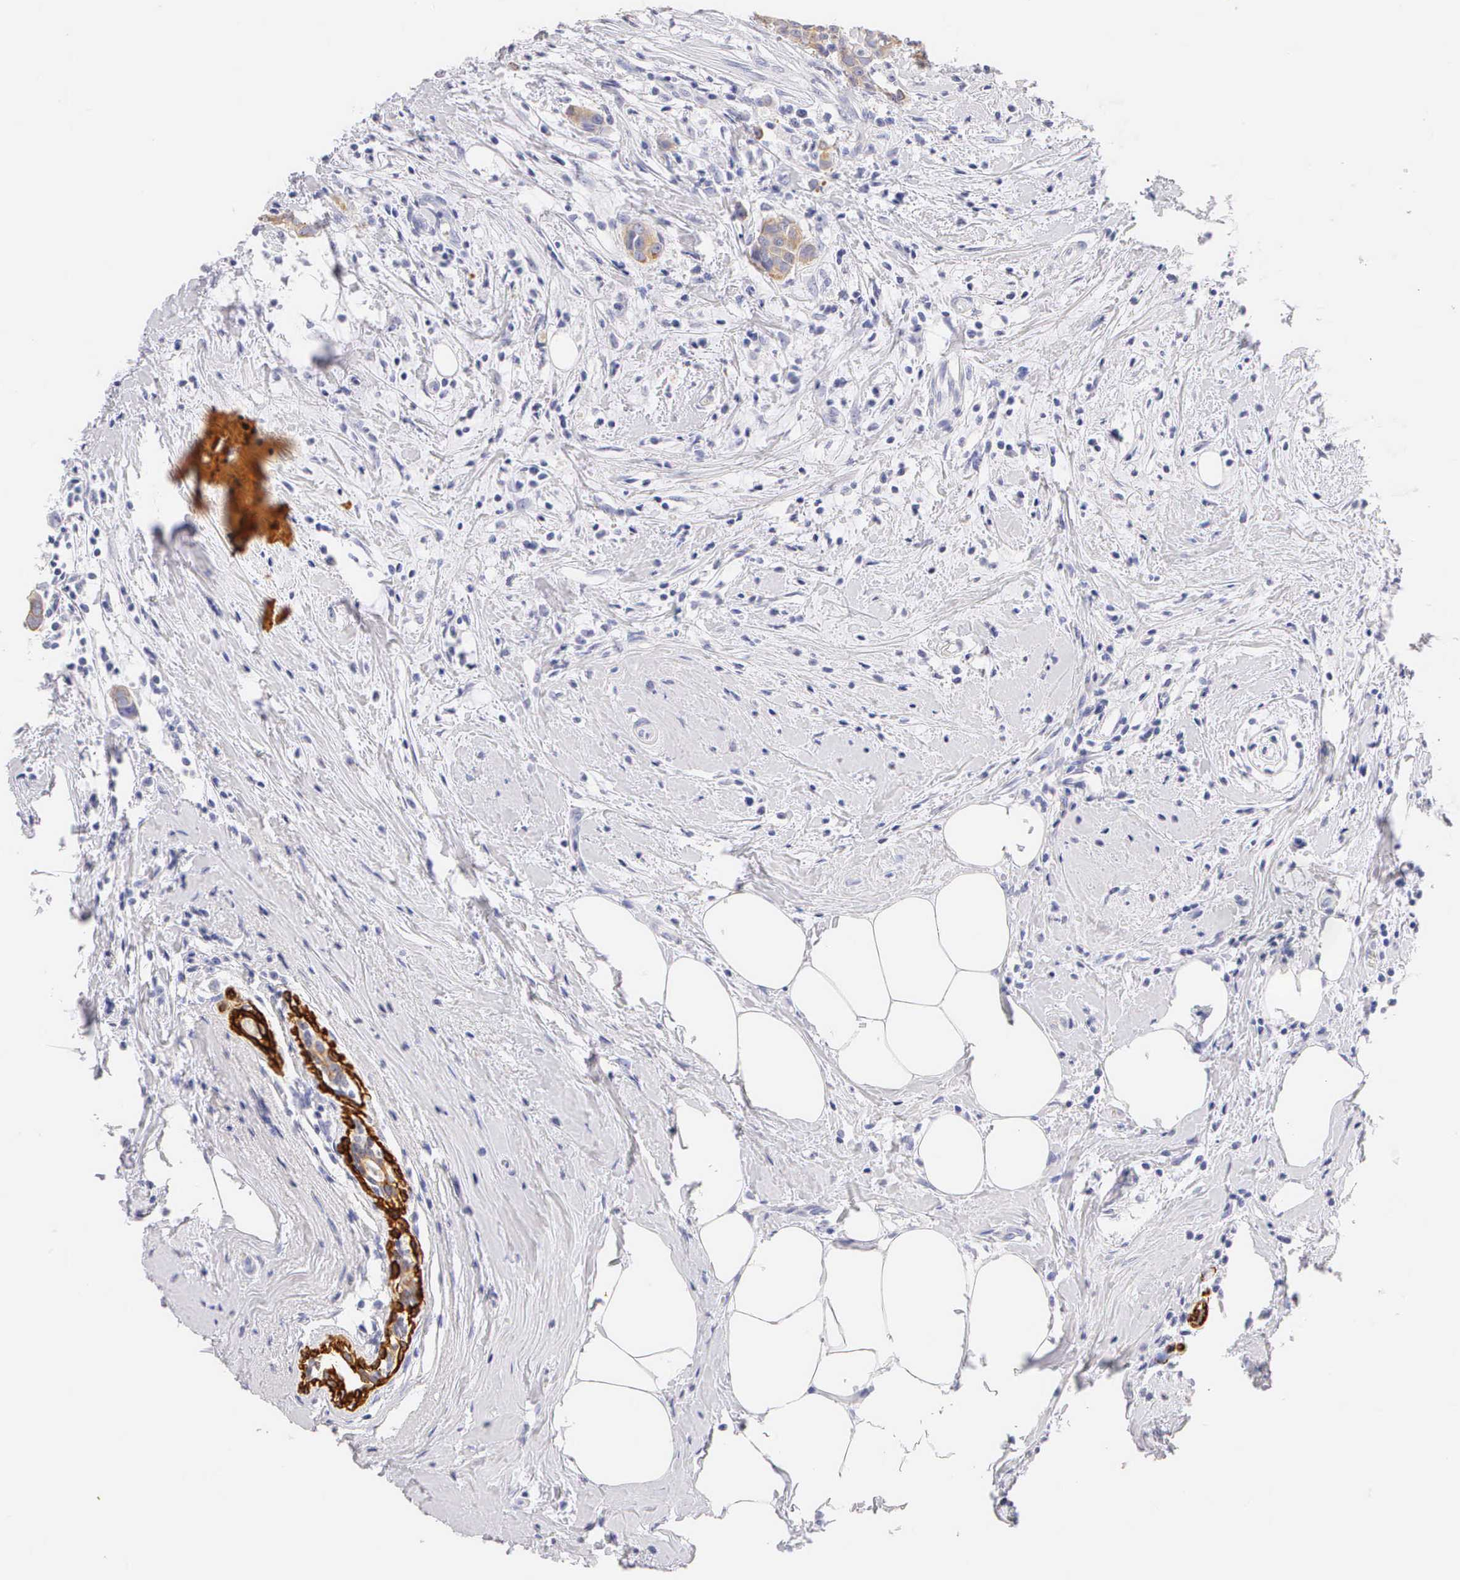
{"staining": {"intensity": "weak", "quantity": "25%-75%", "location": "cytoplasmic/membranous"}, "tissue": "breast cancer", "cell_type": "Tumor cells", "image_type": "cancer", "snomed": [{"axis": "morphology", "description": "Duct carcinoma"}, {"axis": "topography", "description": "Breast"}], "caption": "Human breast cancer (infiltrating ductal carcinoma) stained with a protein marker shows weak staining in tumor cells.", "gene": "KRT17", "patient": {"sex": "female", "age": 55}}